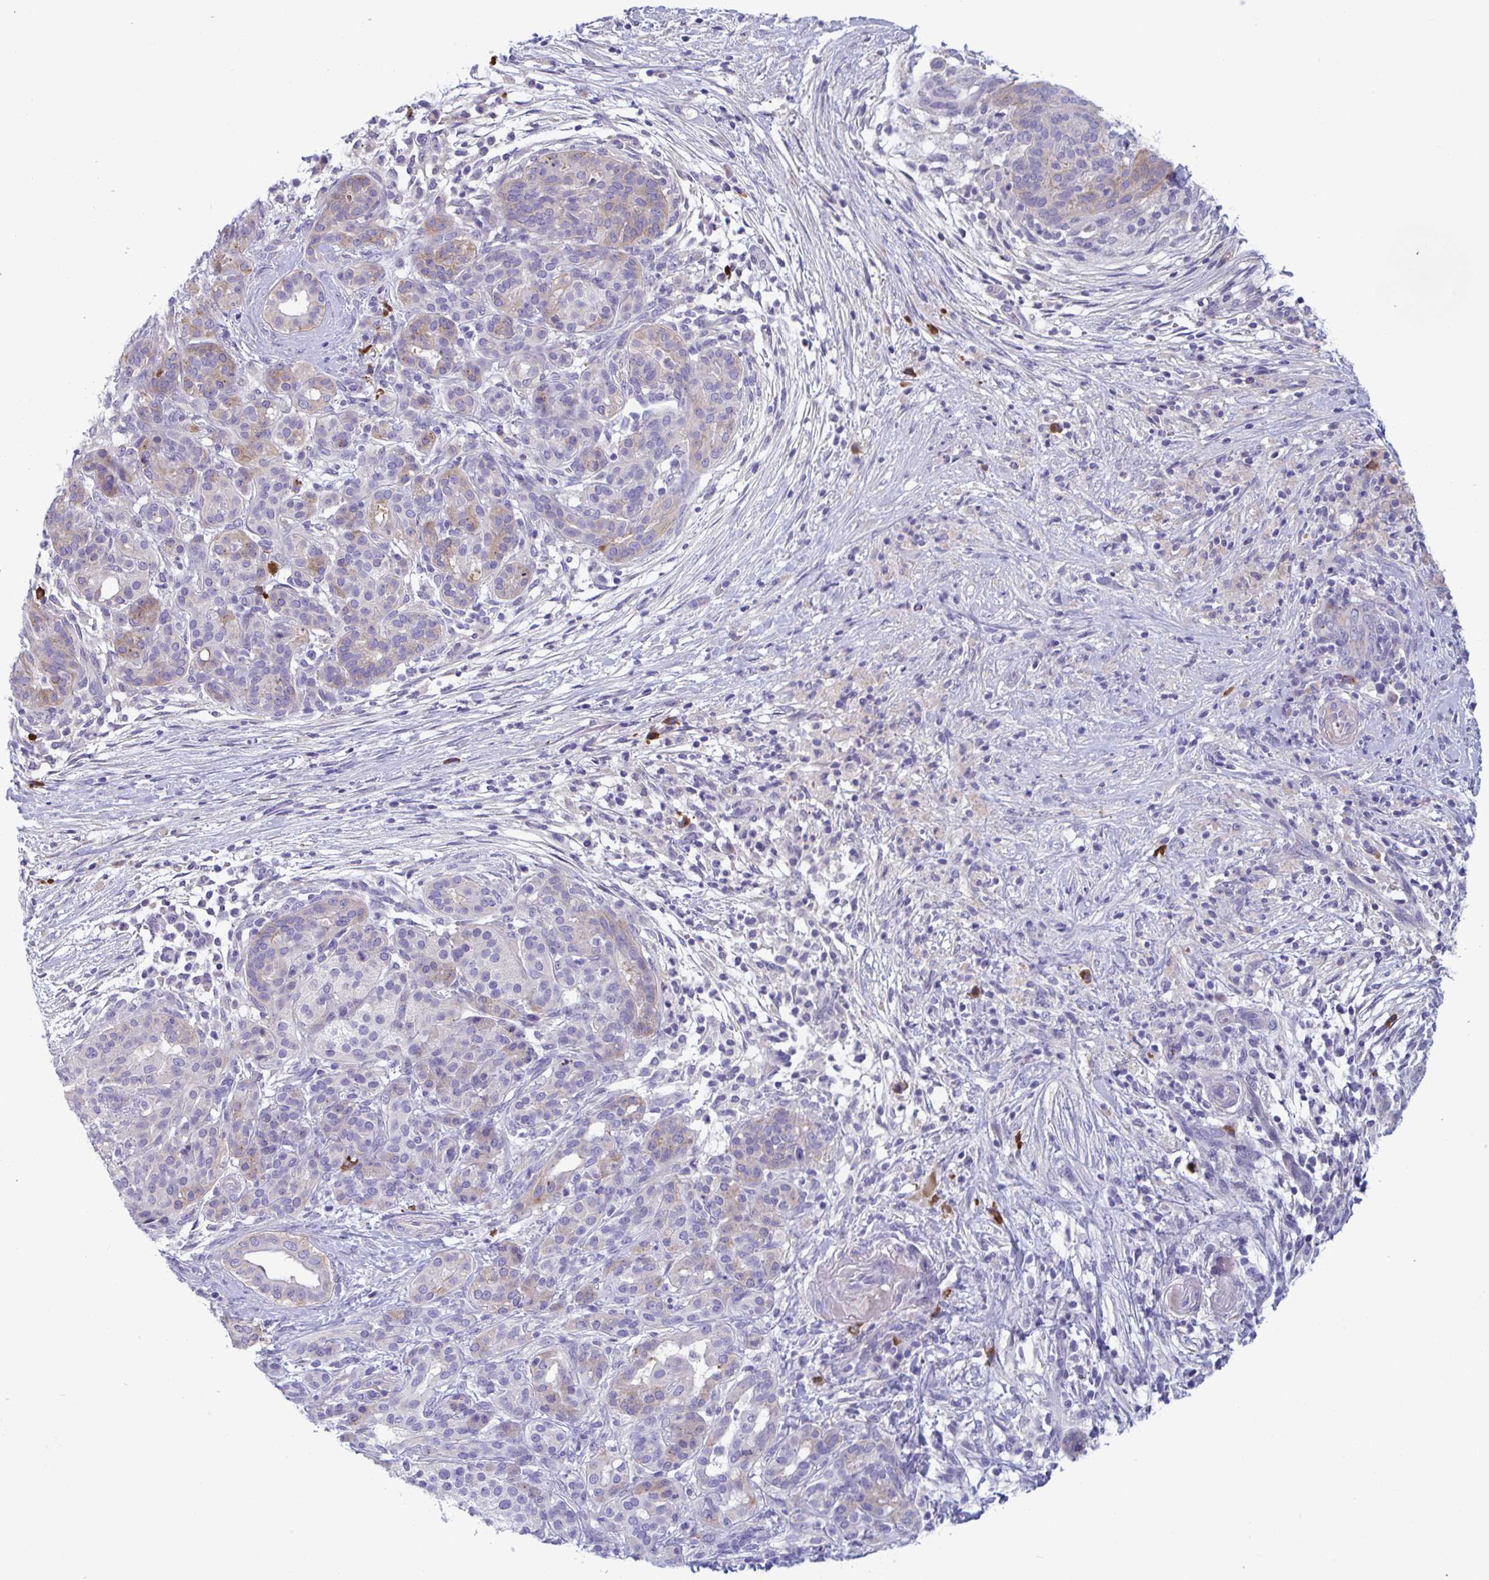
{"staining": {"intensity": "weak", "quantity": "<25%", "location": "cytoplasmic/membranous"}, "tissue": "pancreatic cancer", "cell_type": "Tumor cells", "image_type": "cancer", "snomed": [{"axis": "morphology", "description": "Adenocarcinoma, NOS"}, {"axis": "topography", "description": "Pancreas"}], "caption": "High magnification brightfield microscopy of adenocarcinoma (pancreatic) stained with DAB (brown) and counterstained with hematoxylin (blue): tumor cells show no significant positivity.", "gene": "MS4A14", "patient": {"sex": "male", "age": 44}}